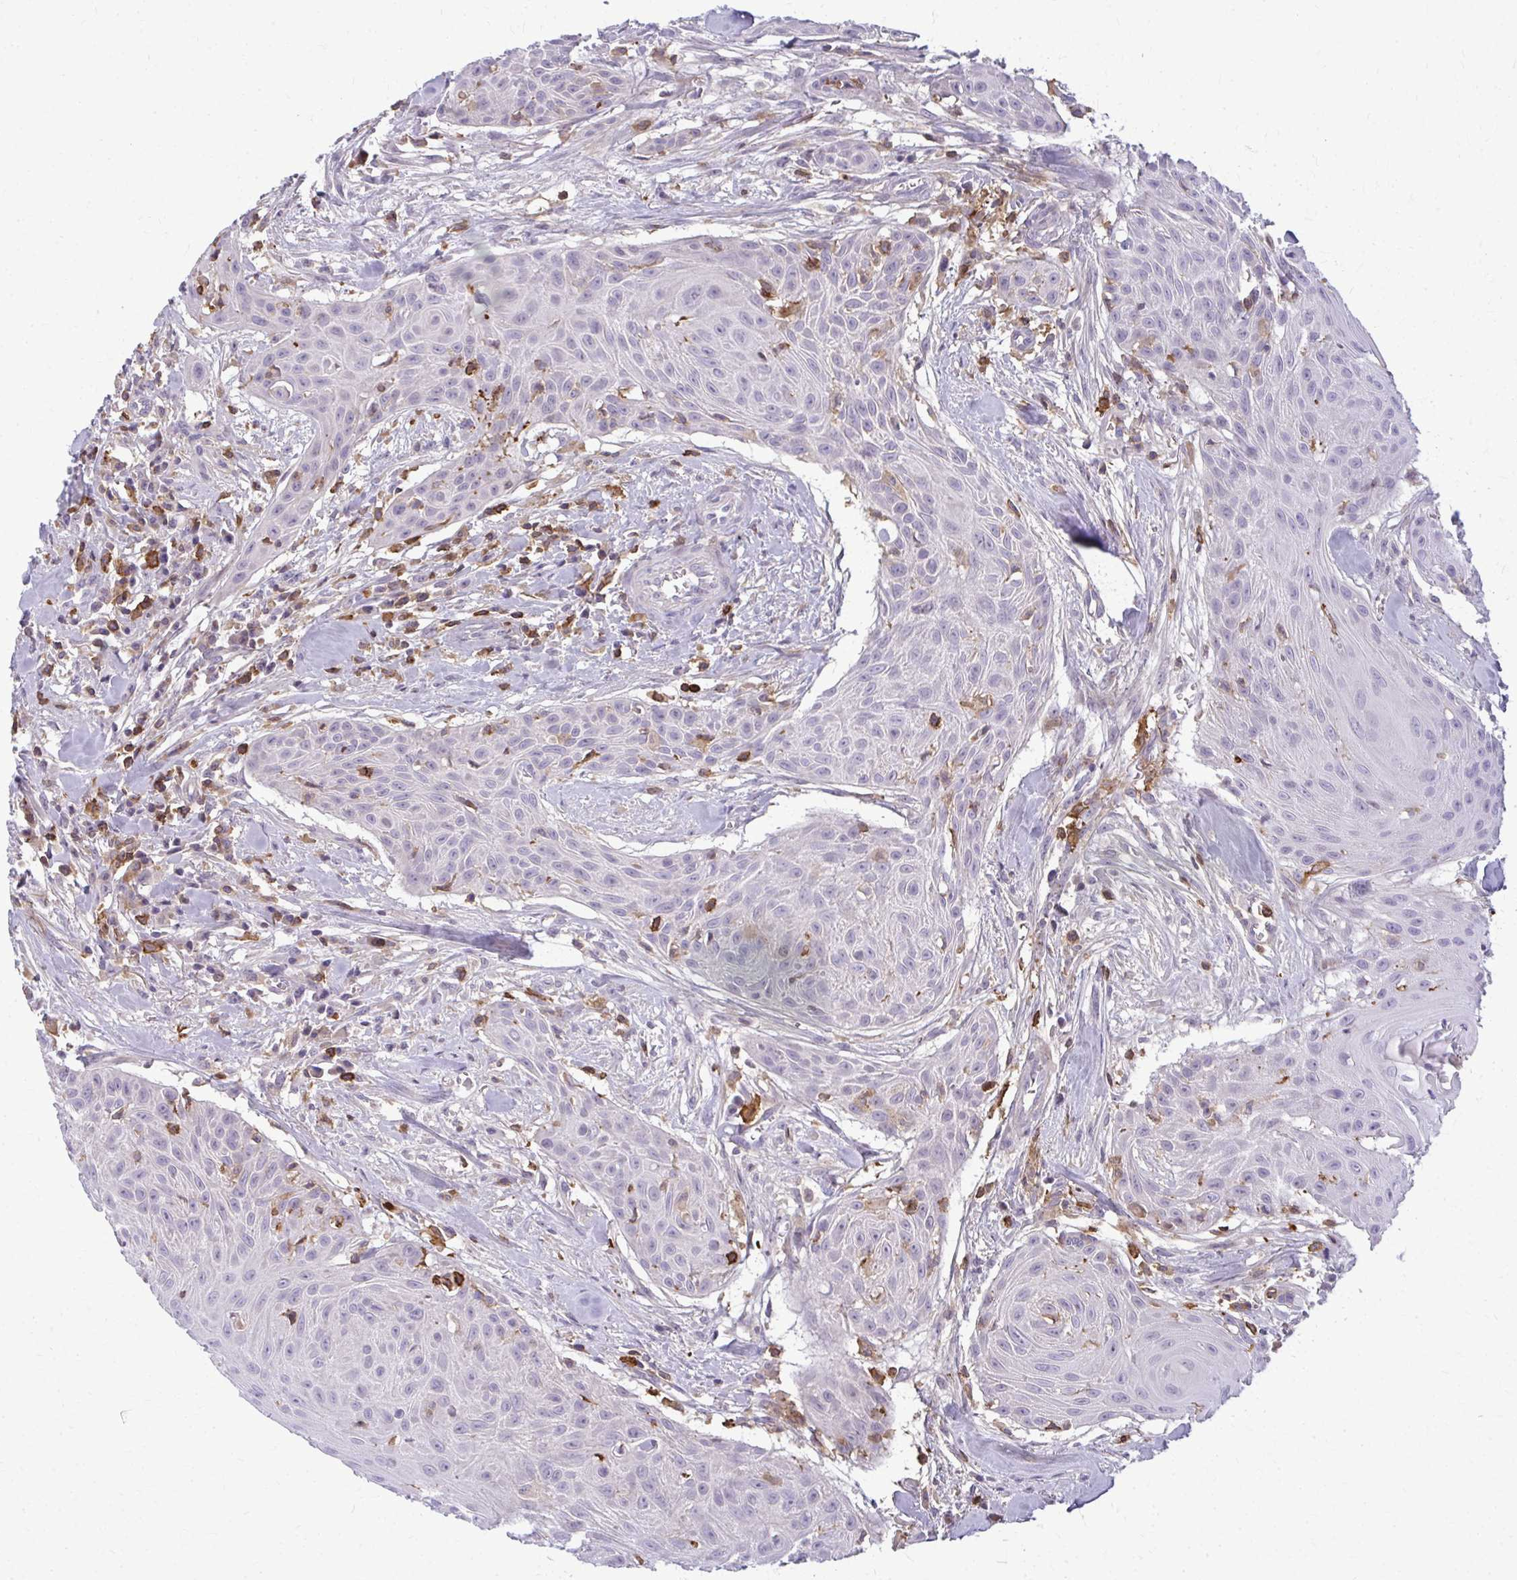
{"staining": {"intensity": "negative", "quantity": "none", "location": "none"}, "tissue": "head and neck cancer", "cell_type": "Tumor cells", "image_type": "cancer", "snomed": [{"axis": "morphology", "description": "Squamous cell carcinoma, NOS"}, {"axis": "topography", "description": "Lymph node"}, {"axis": "topography", "description": "Salivary gland"}, {"axis": "topography", "description": "Head-Neck"}], "caption": "Immunohistochemistry image of head and neck cancer stained for a protein (brown), which shows no positivity in tumor cells.", "gene": "AP5M1", "patient": {"sex": "female", "age": 74}}